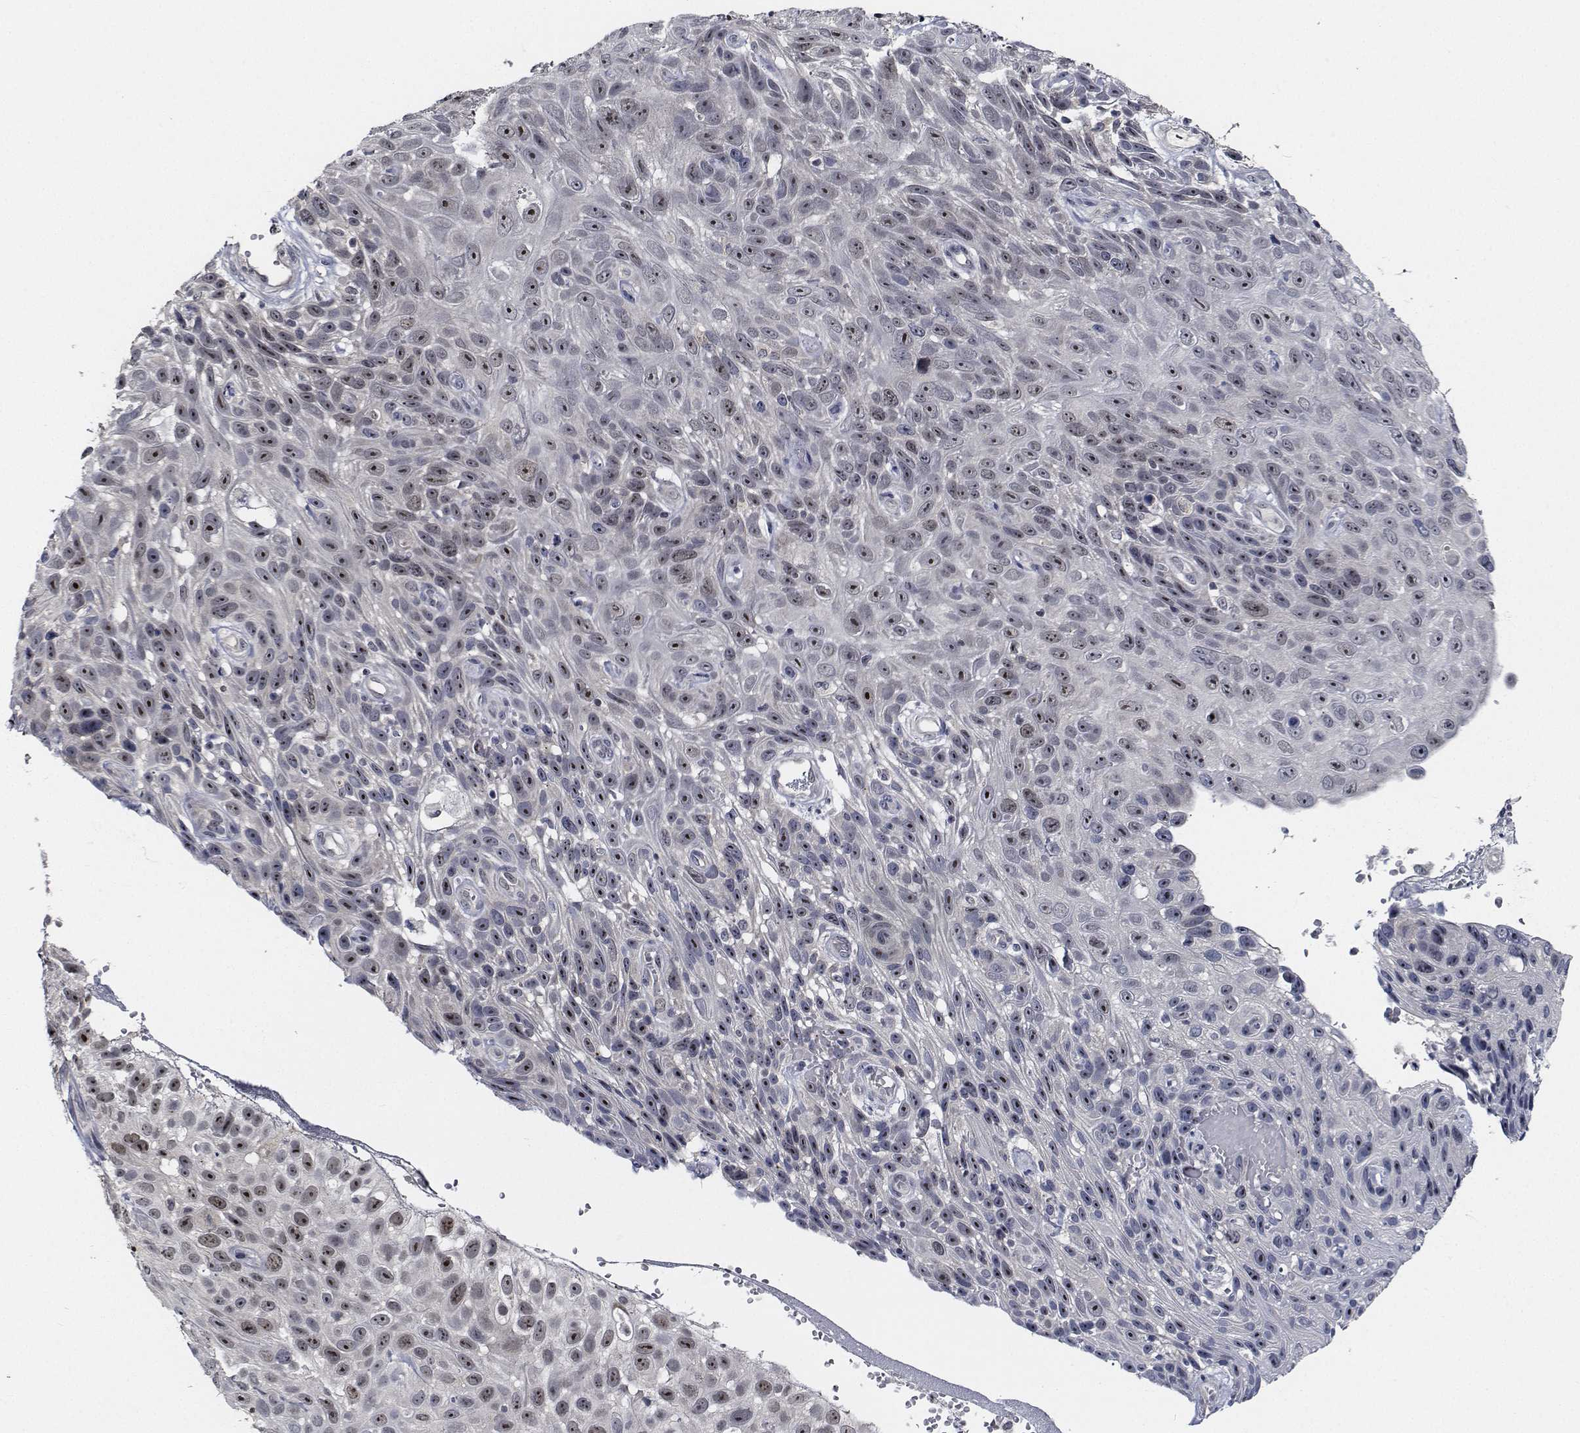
{"staining": {"intensity": "moderate", "quantity": ">75%", "location": "nuclear"}, "tissue": "skin cancer", "cell_type": "Tumor cells", "image_type": "cancer", "snomed": [{"axis": "morphology", "description": "Squamous cell carcinoma, NOS"}, {"axis": "topography", "description": "Skin"}], "caption": "Moderate nuclear protein staining is identified in about >75% of tumor cells in skin cancer (squamous cell carcinoma).", "gene": "NVL", "patient": {"sex": "male", "age": 82}}